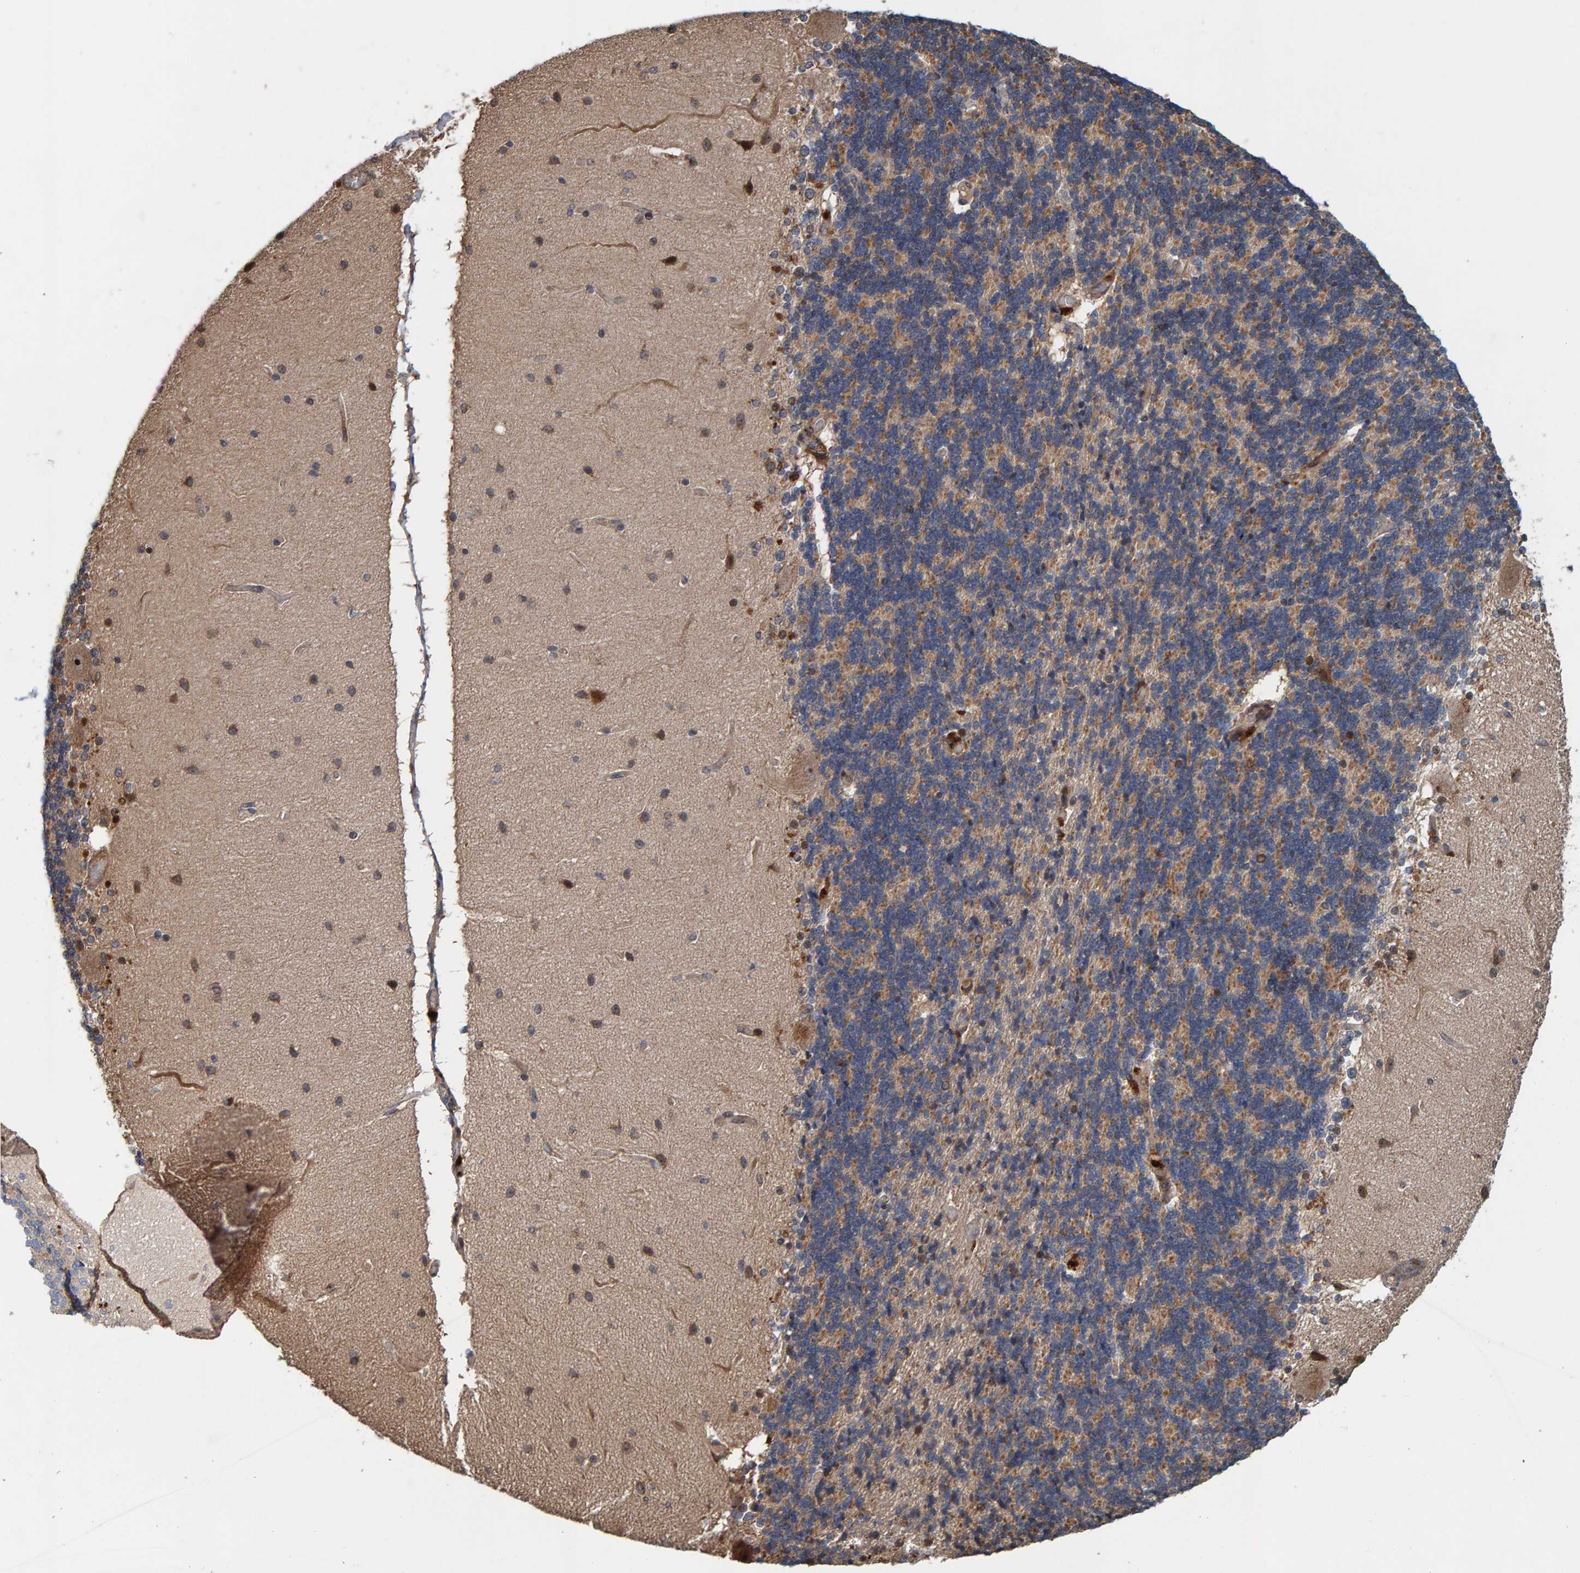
{"staining": {"intensity": "weak", "quantity": ">75%", "location": "cytoplasmic/membranous"}, "tissue": "cerebellum", "cell_type": "Cells in granular layer", "image_type": "normal", "snomed": [{"axis": "morphology", "description": "Normal tissue, NOS"}, {"axis": "topography", "description": "Cerebellum"}], "caption": "An immunohistochemistry image of benign tissue is shown. Protein staining in brown shows weak cytoplasmic/membranous positivity in cerebellum within cells in granular layer.", "gene": "CCDC25", "patient": {"sex": "female", "age": 54}}